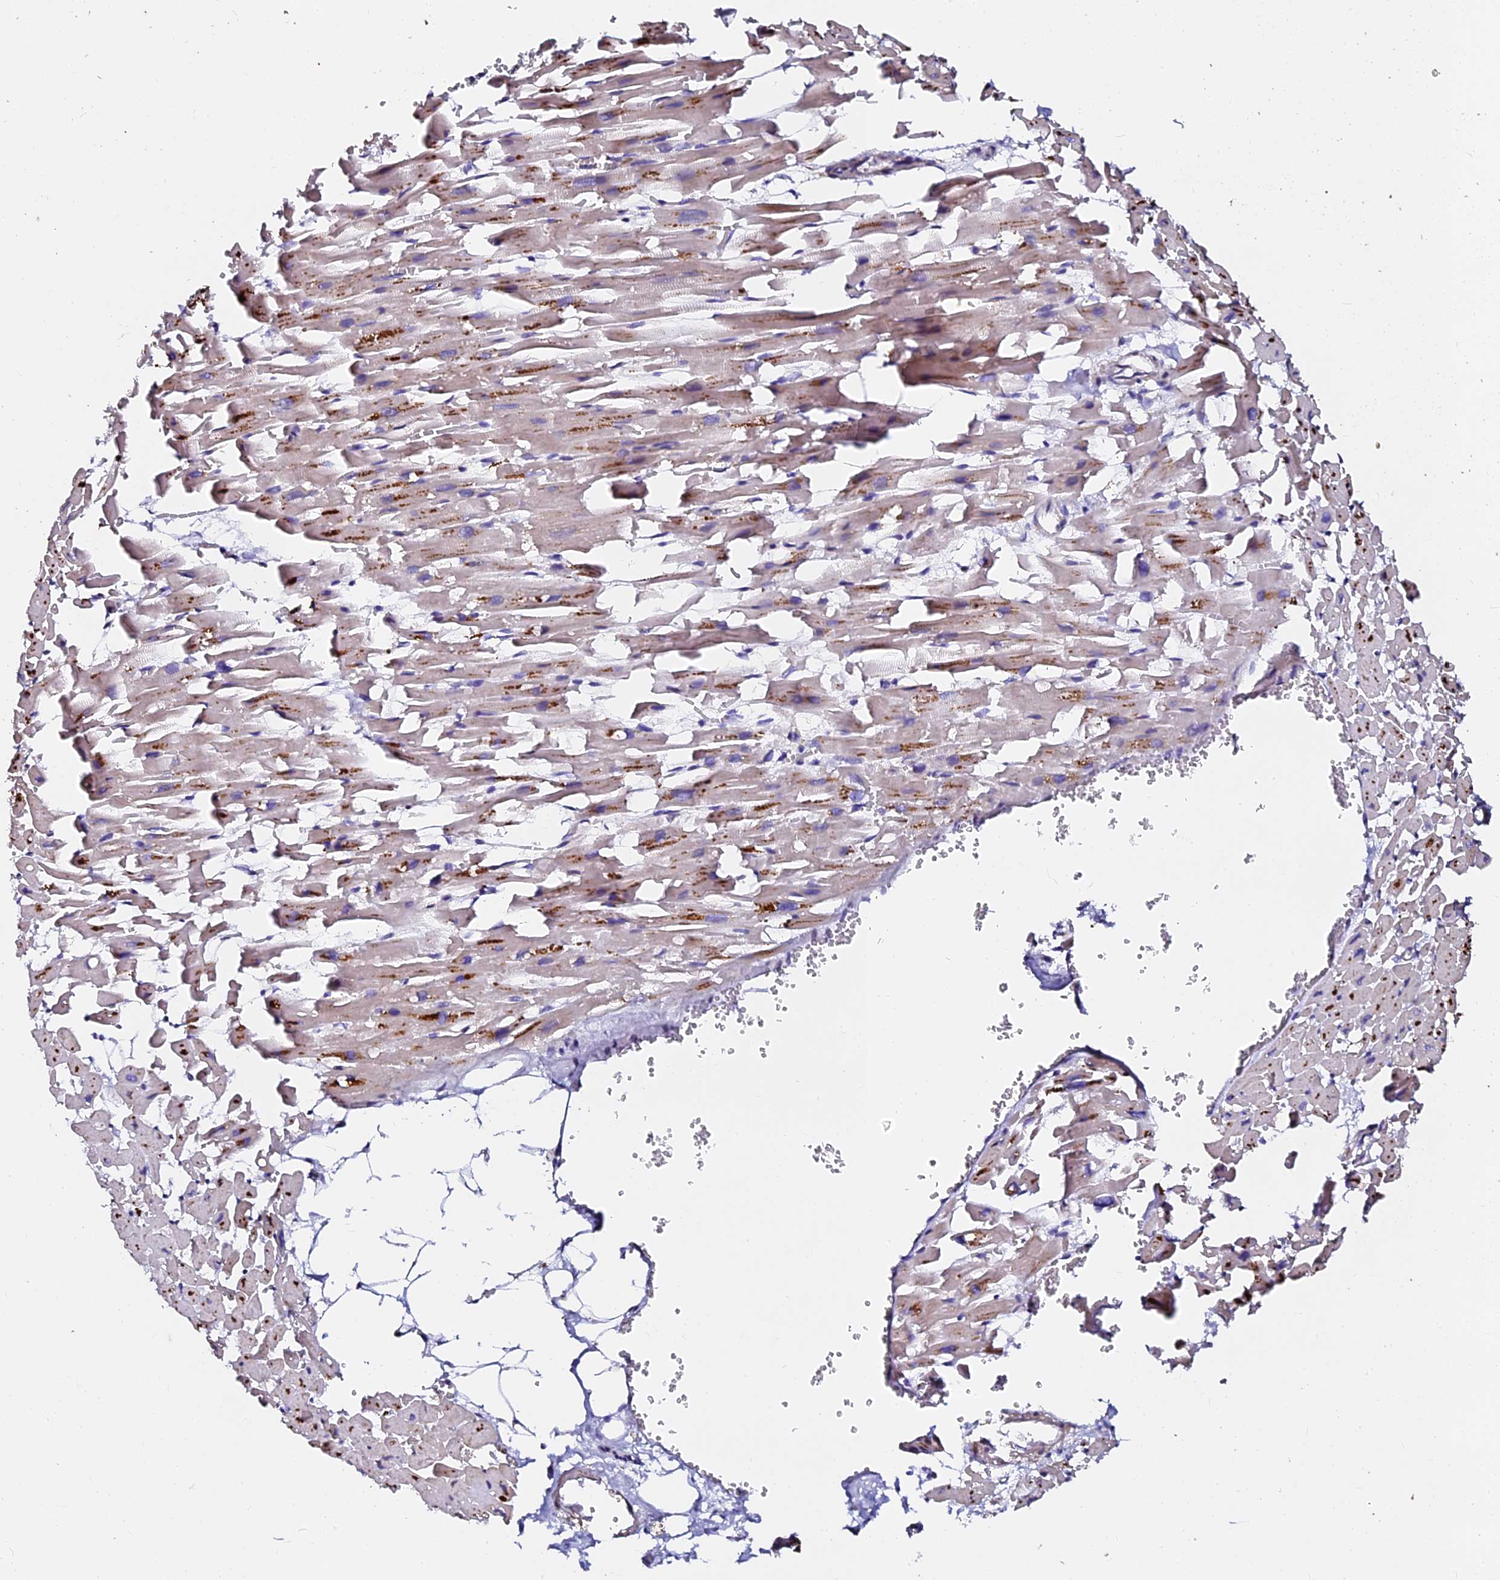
{"staining": {"intensity": "moderate", "quantity": "<25%", "location": "cytoplasmic/membranous,nuclear"}, "tissue": "heart muscle", "cell_type": "Cardiomyocytes", "image_type": "normal", "snomed": [{"axis": "morphology", "description": "Normal tissue, NOS"}, {"axis": "topography", "description": "Heart"}], "caption": "Unremarkable heart muscle was stained to show a protein in brown. There is low levels of moderate cytoplasmic/membranous,nuclear staining in approximately <25% of cardiomyocytes. (DAB IHC with brightfield microscopy, high magnification).", "gene": "GPN3", "patient": {"sex": "female", "age": 64}}